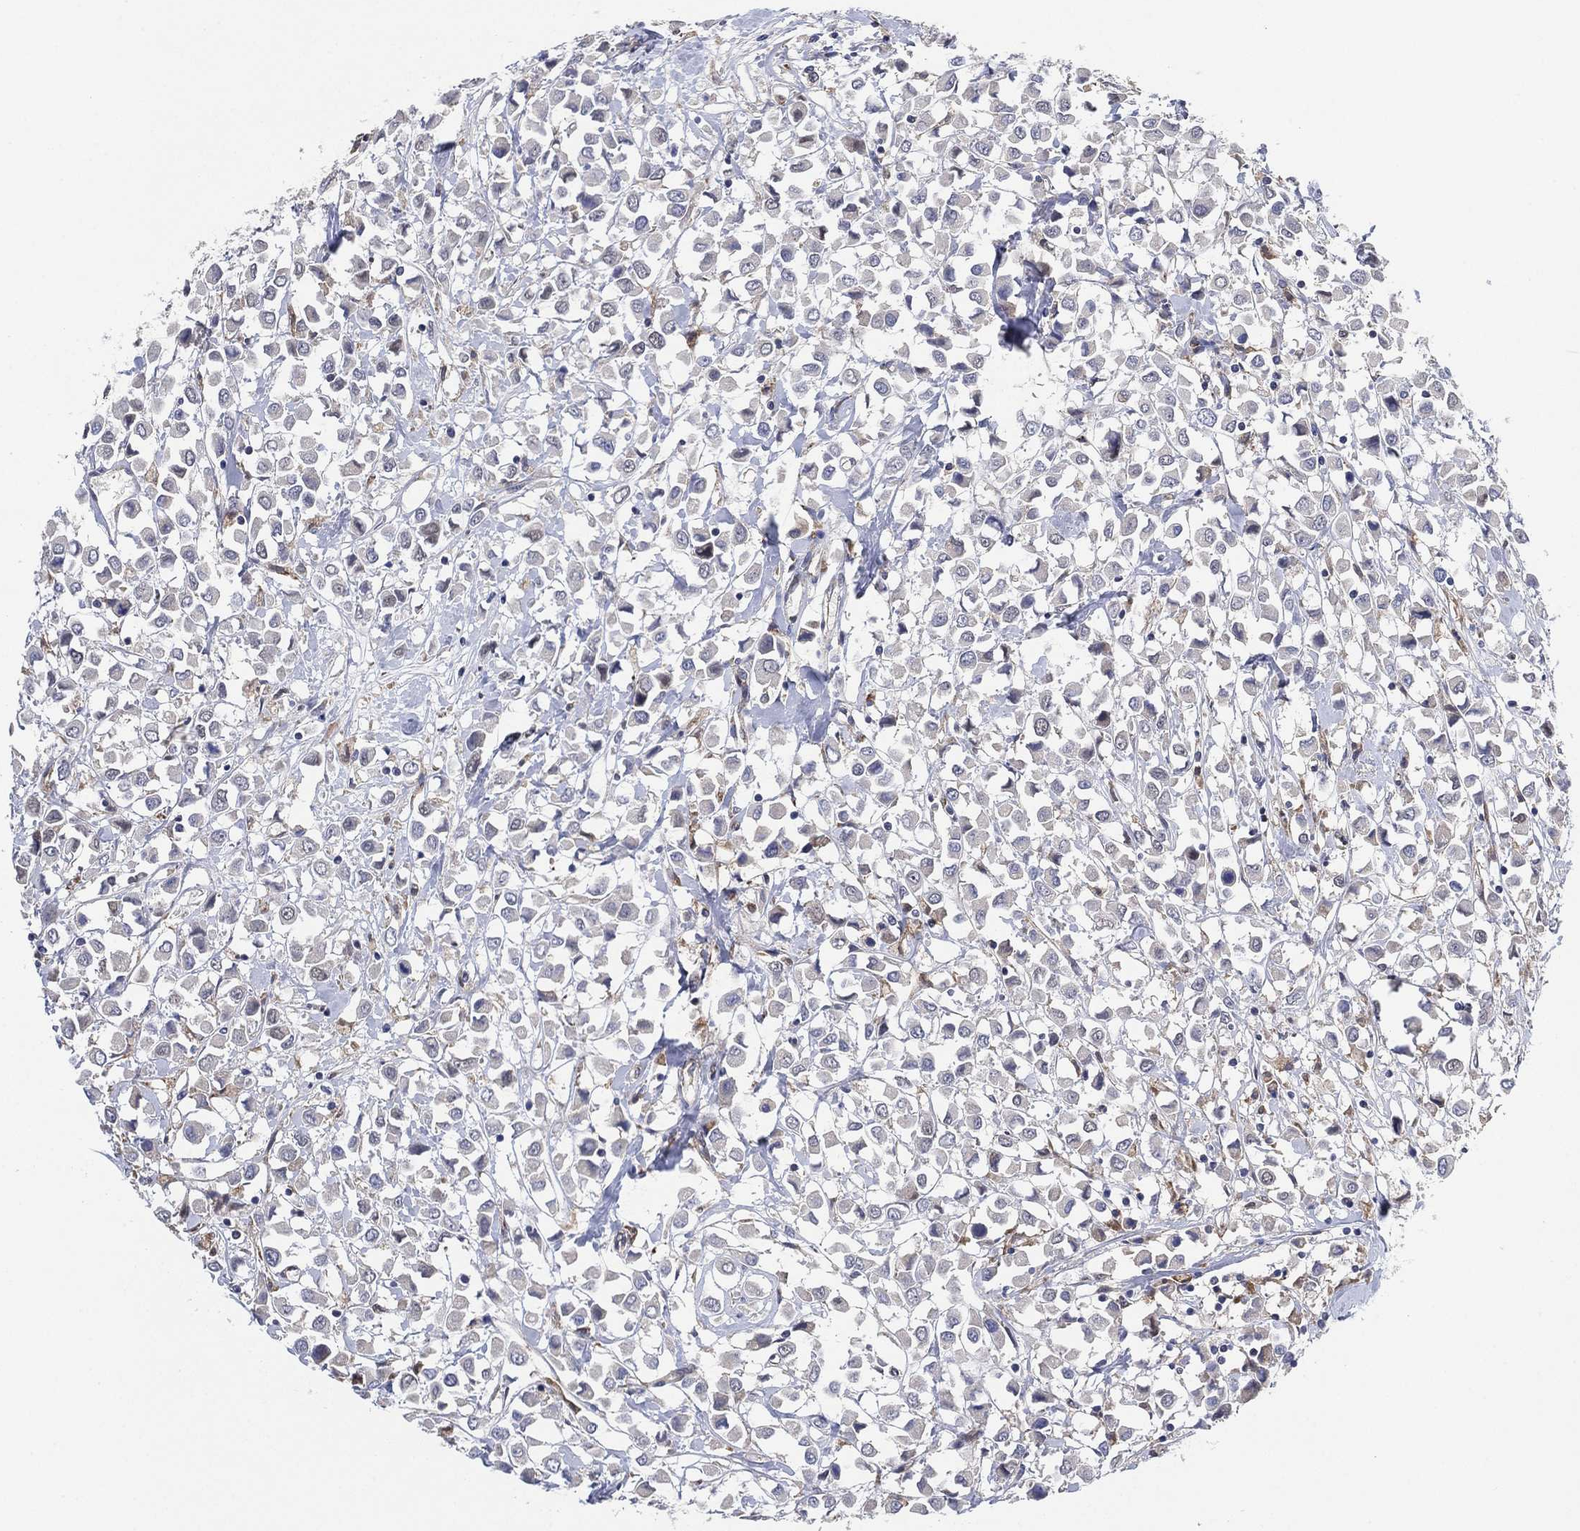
{"staining": {"intensity": "negative", "quantity": "none", "location": "none"}, "tissue": "breast cancer", "cell_type": "Tumor cells", "image_type": "cancer", "snomed": [{"axis": "morphology", "description": "Duct carcinoma"}, {"axis": "topography", "description": "Breast"}], "caption": "This is an IHC photomicrograph of breast cancer (intraductal carcinoma). There is no expression in tumor cells.", "gene": "FES", "patient": {"sex": "female", "age": 61}}